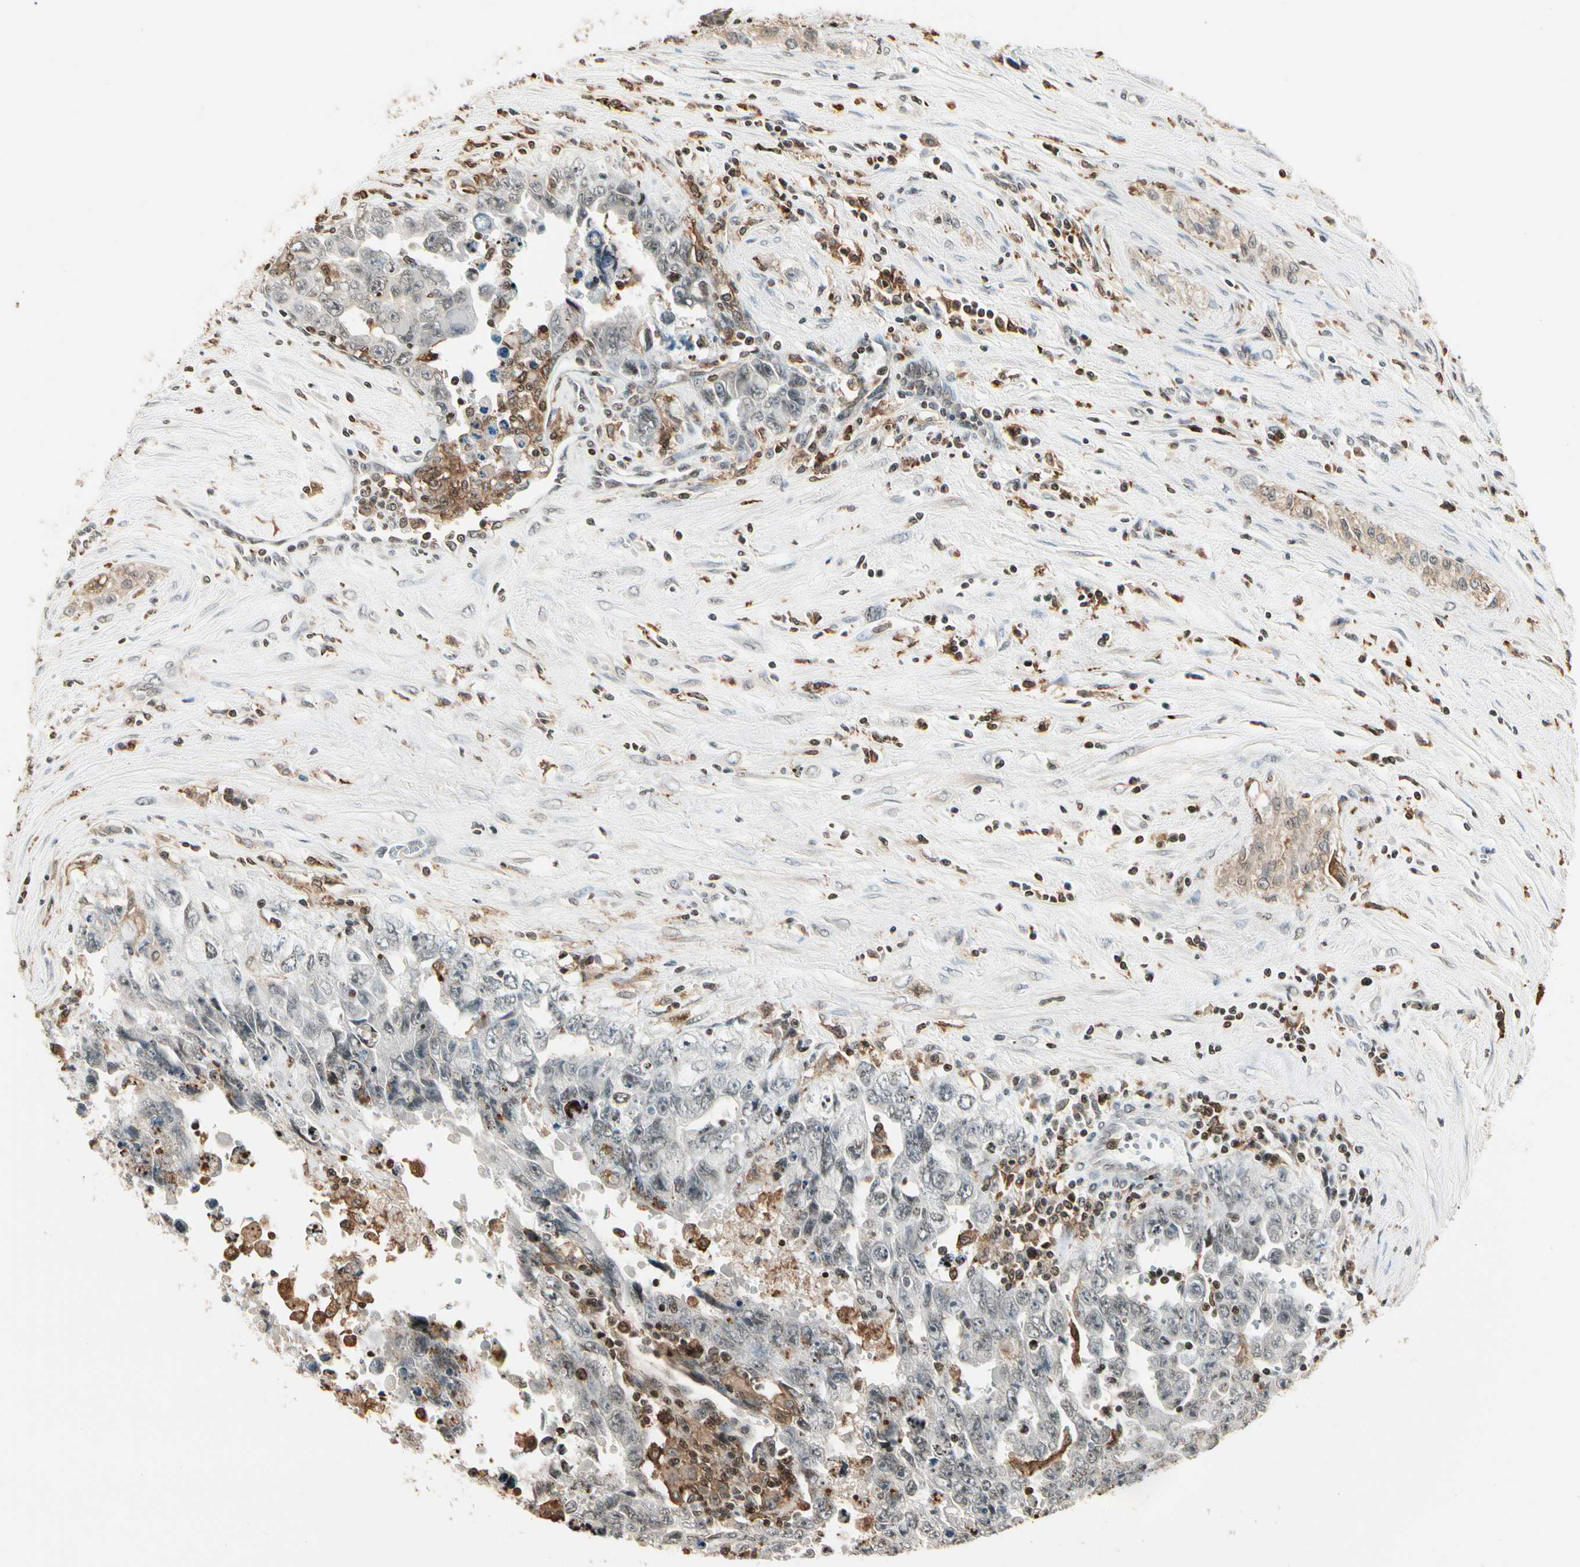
{"staining": {"intensity": "weak", "quantity": "<25%", "location": "nuclear"}, "tissue": "testis cancer", "cell_type": "Tumor cells", "image_type": "cancer", "snomed": [{"axis": "morphology", "description": "Carcinoma, Embryonal, NOS"}, {"axis": "topography", "description": "Testis"}], "caption": "This is an immunohistochemistry (IHC) histopathology image of testis cancer. There is no staining in tumor cells.", "gene": "FER", "patient": {"sex": "male", "age": 28}}